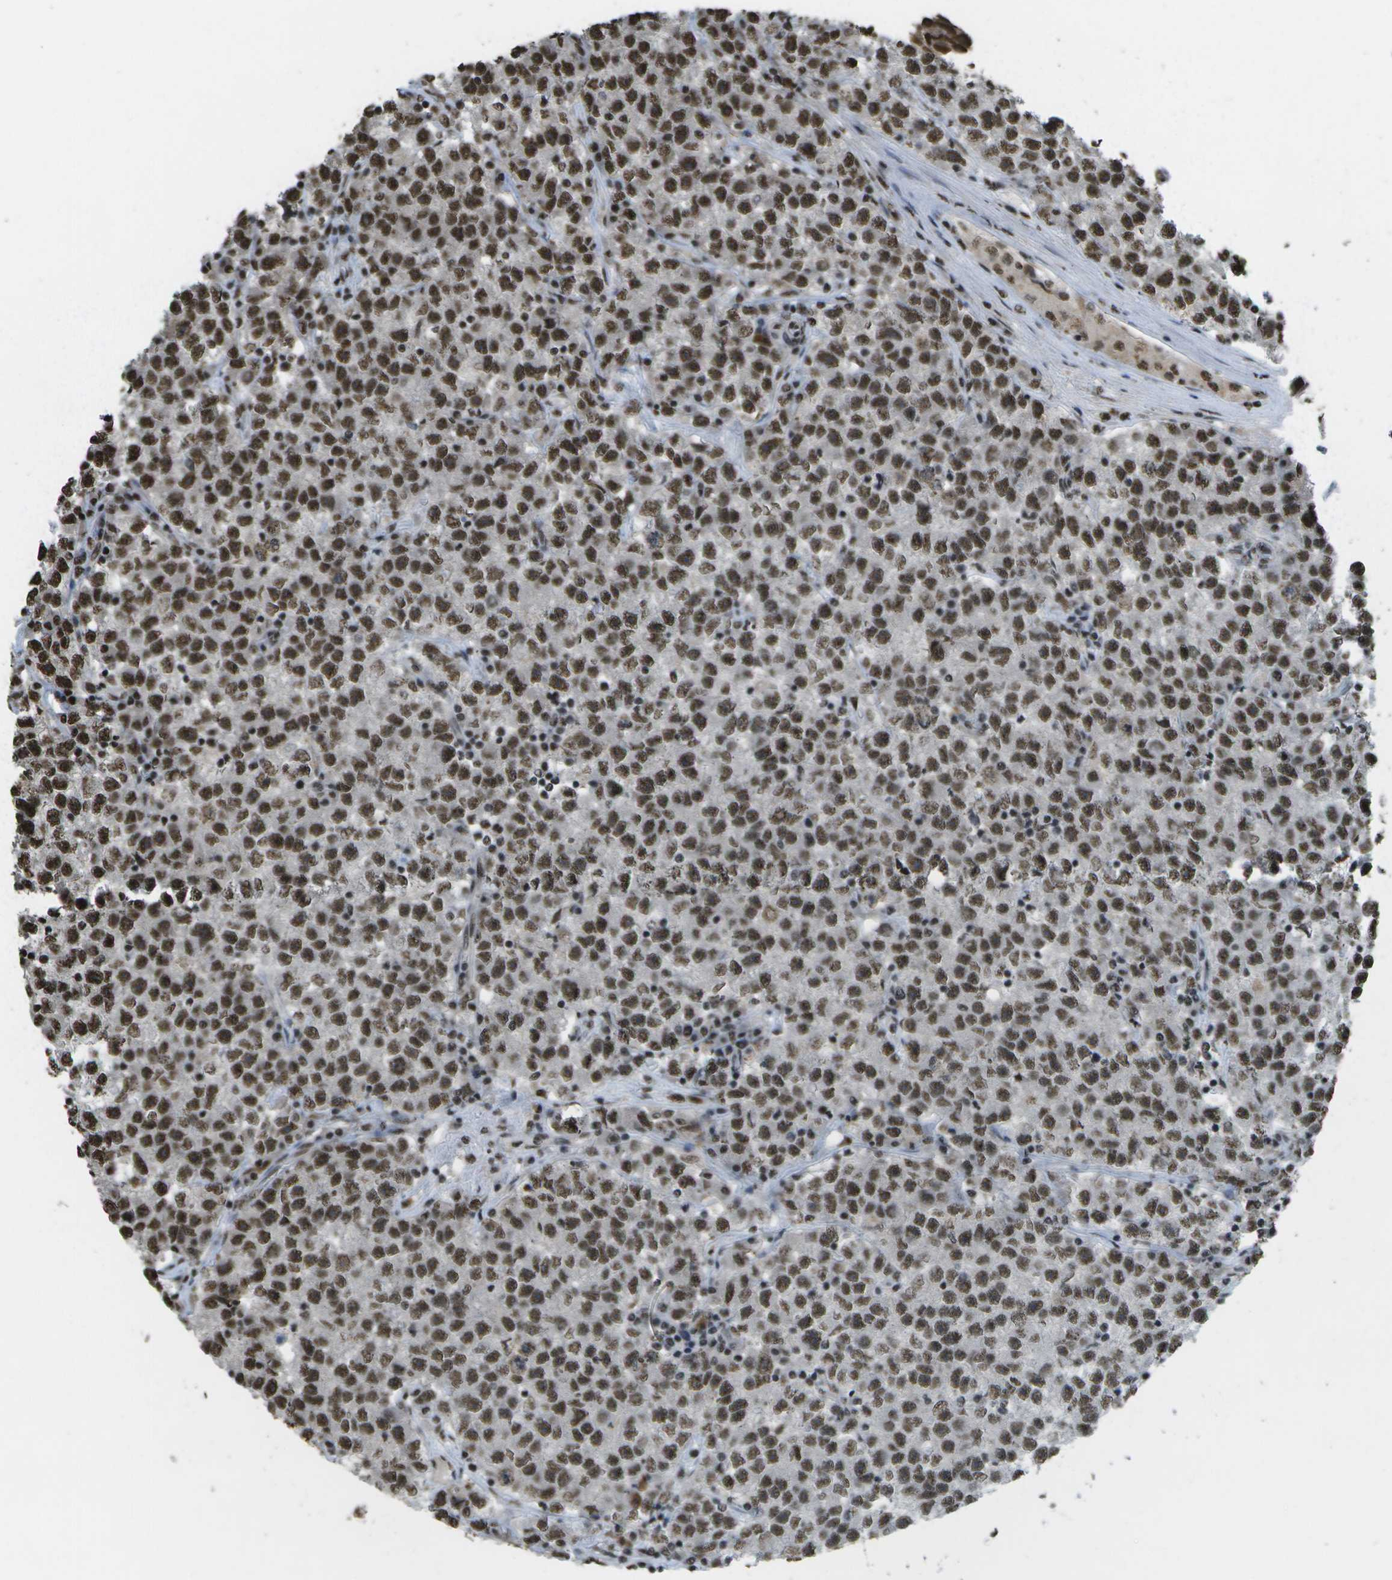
{"staining": {"intensity": "strong", "quantity": ">75%", "location": "nuclear"}, "tissue": "testis cancer", "cell_type": "Tumor cells", "image_type": "cancer", "snomed": [{"axis": "morphology", "description": "Seminoma, NOS"}, {"axis": "topography", "description": "Testis"}], "caption": "An immunohistochemistry (IHC) micrograph of neoplastic tissue is shown. Protein staining in brown highlights strong nuclear positivity in seminoma (testis) within tumor cells. The protein of interest is stained brown, and the nuclei are stained in blue (DAB (3,3'-diaminobenzidine) IHC with brightfield microscopy, high magnification).", "gene": "SPEN", "patient": {"sex": "male", "age": 22}}